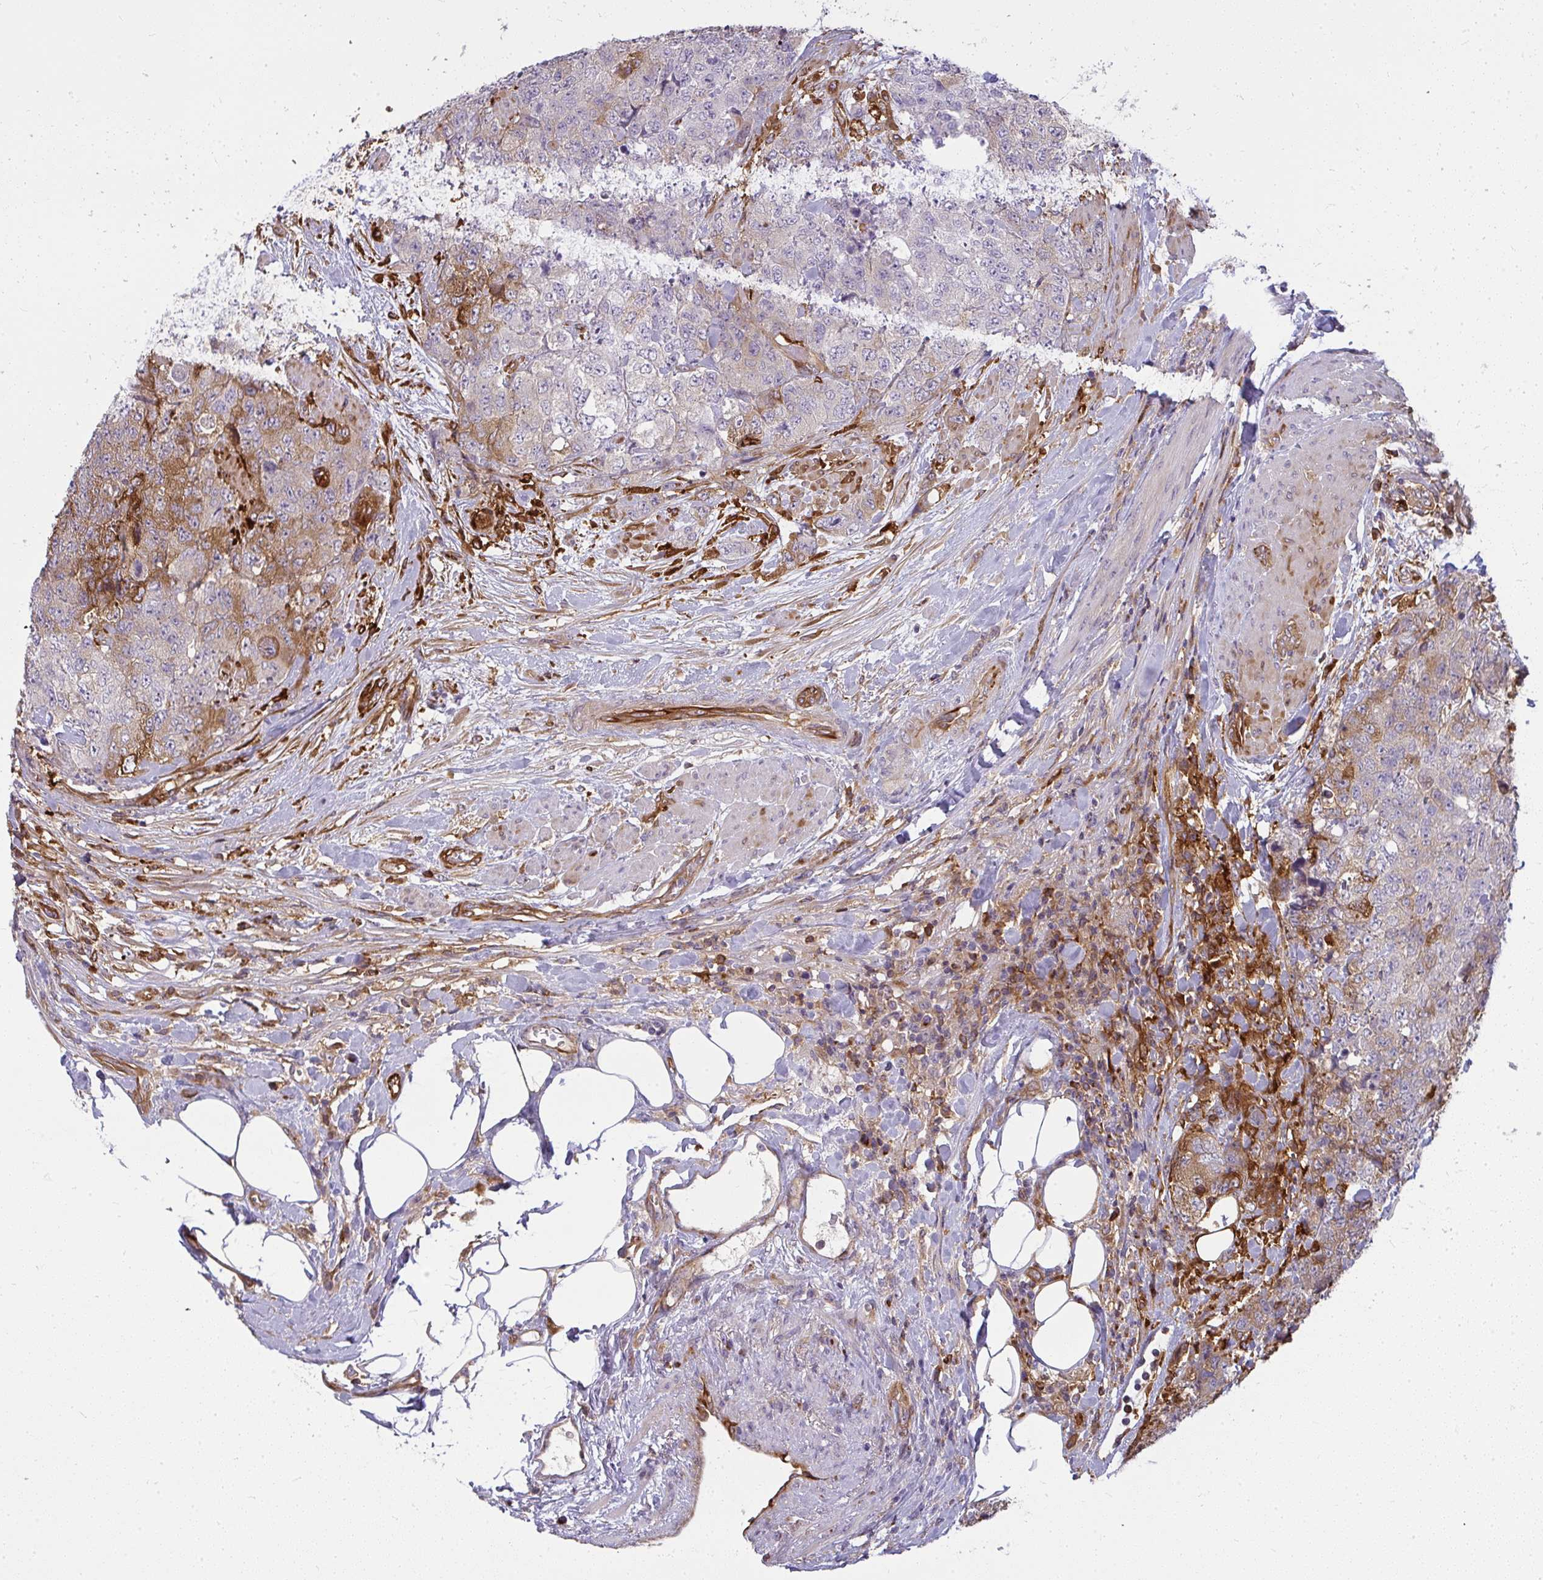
{"staining": {"intensity": "moderate", "quantity": "<25%", "location": "cytoplasmic/membranous"}, "tissue": "urothelial cancer", "cell_type": "Tumor cells", "image_type": "cancer", "snomed": [{"axis": "morphology", "description": "Urothelial carcinoma, High grade"}, {"axis": "topography", "description": "Urinary bladder"}], "caption": "This histopathology image shows immunohistochemistry staining of urothelial cancer, with low moderate cytoplasmic/membranous positivity in approximately <25% of tumor cells.", "gene": "IFIT3", "patient": {"sex": "female", "age": 78}}